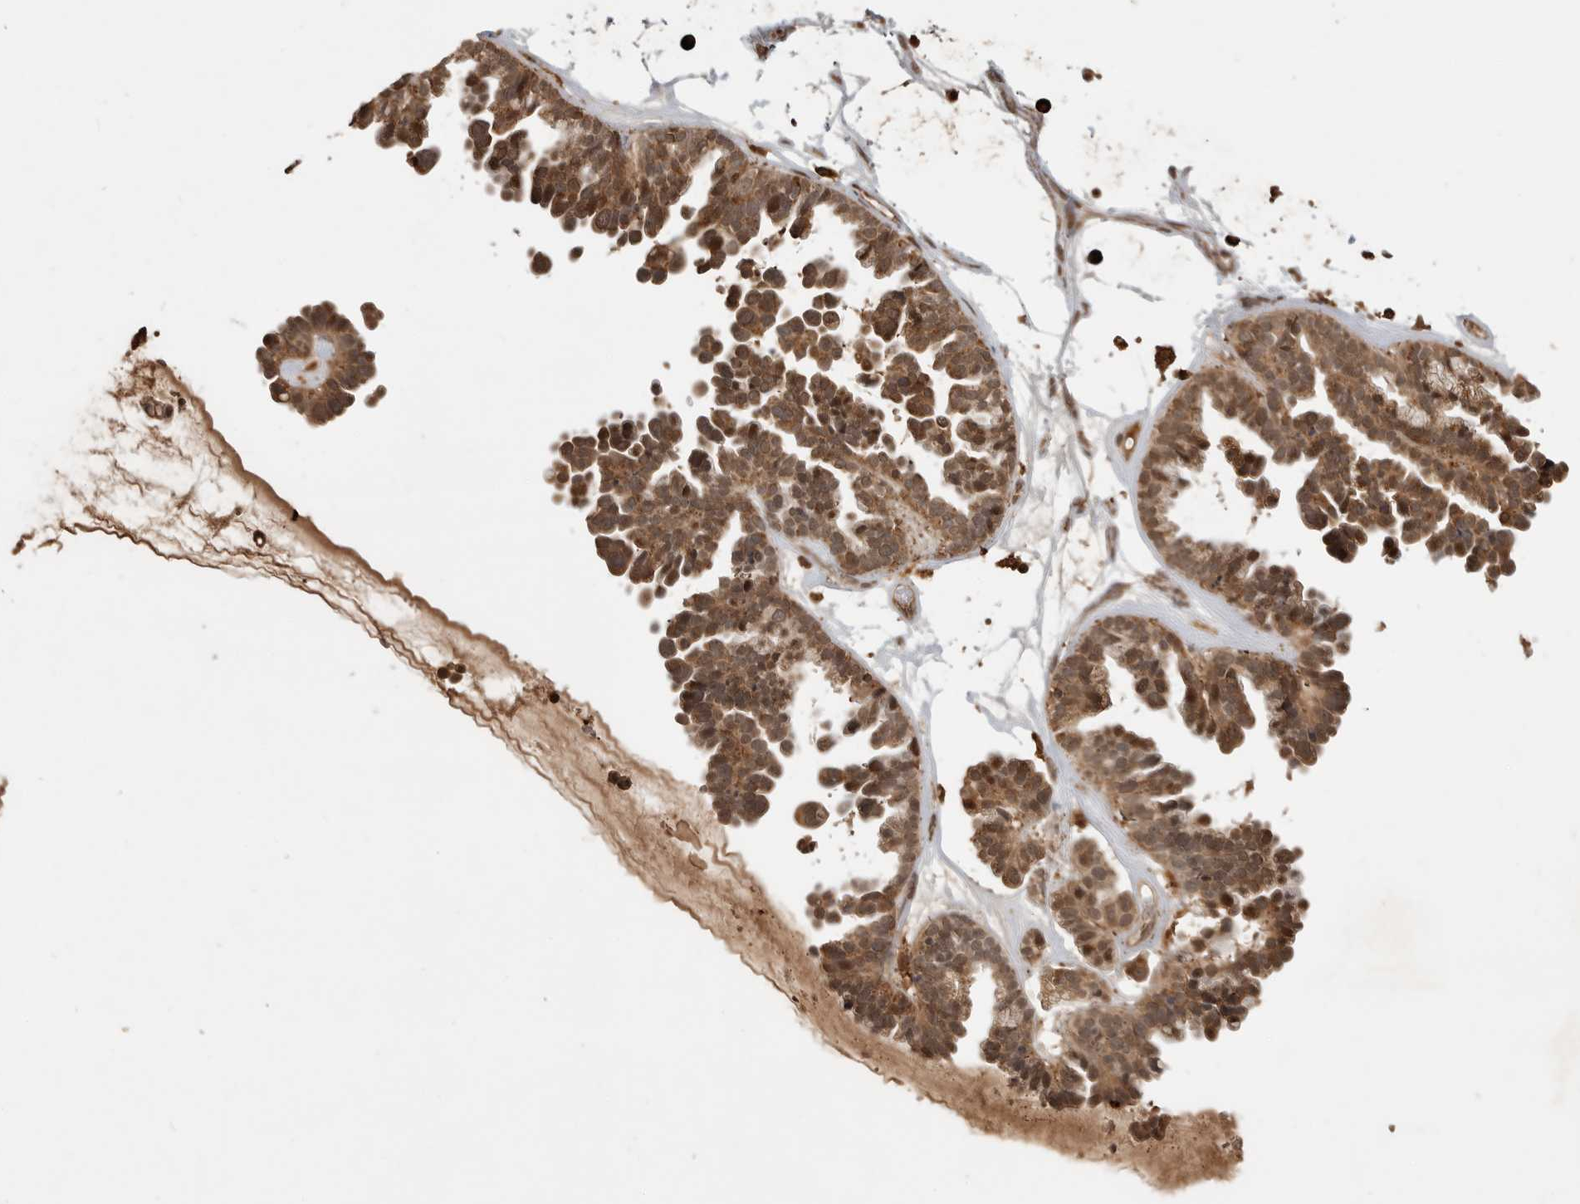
{"staining": {"intensity": "moderate", "quantity": ">75%", "location": "cytoplasmic/membranous,nuclear"}, "tissue": "ovarian cancer", "cell_type": "Tumor cells", "image_type": "cancer", "snomed": [{"axis": "morphology", "description": "Cystadenocarcinoma, serous, NOS"}, {"axis": "topography", "description": "Ovary"}], "caption": "Human ovarian cancer stained with a brown dye reveals moderate cytoplasmic/membranous and nuclear positive expression in approximately >75% of tumor cells.", "gene": "BMP2K", "patient": {"sex": "female", "age": 56}}